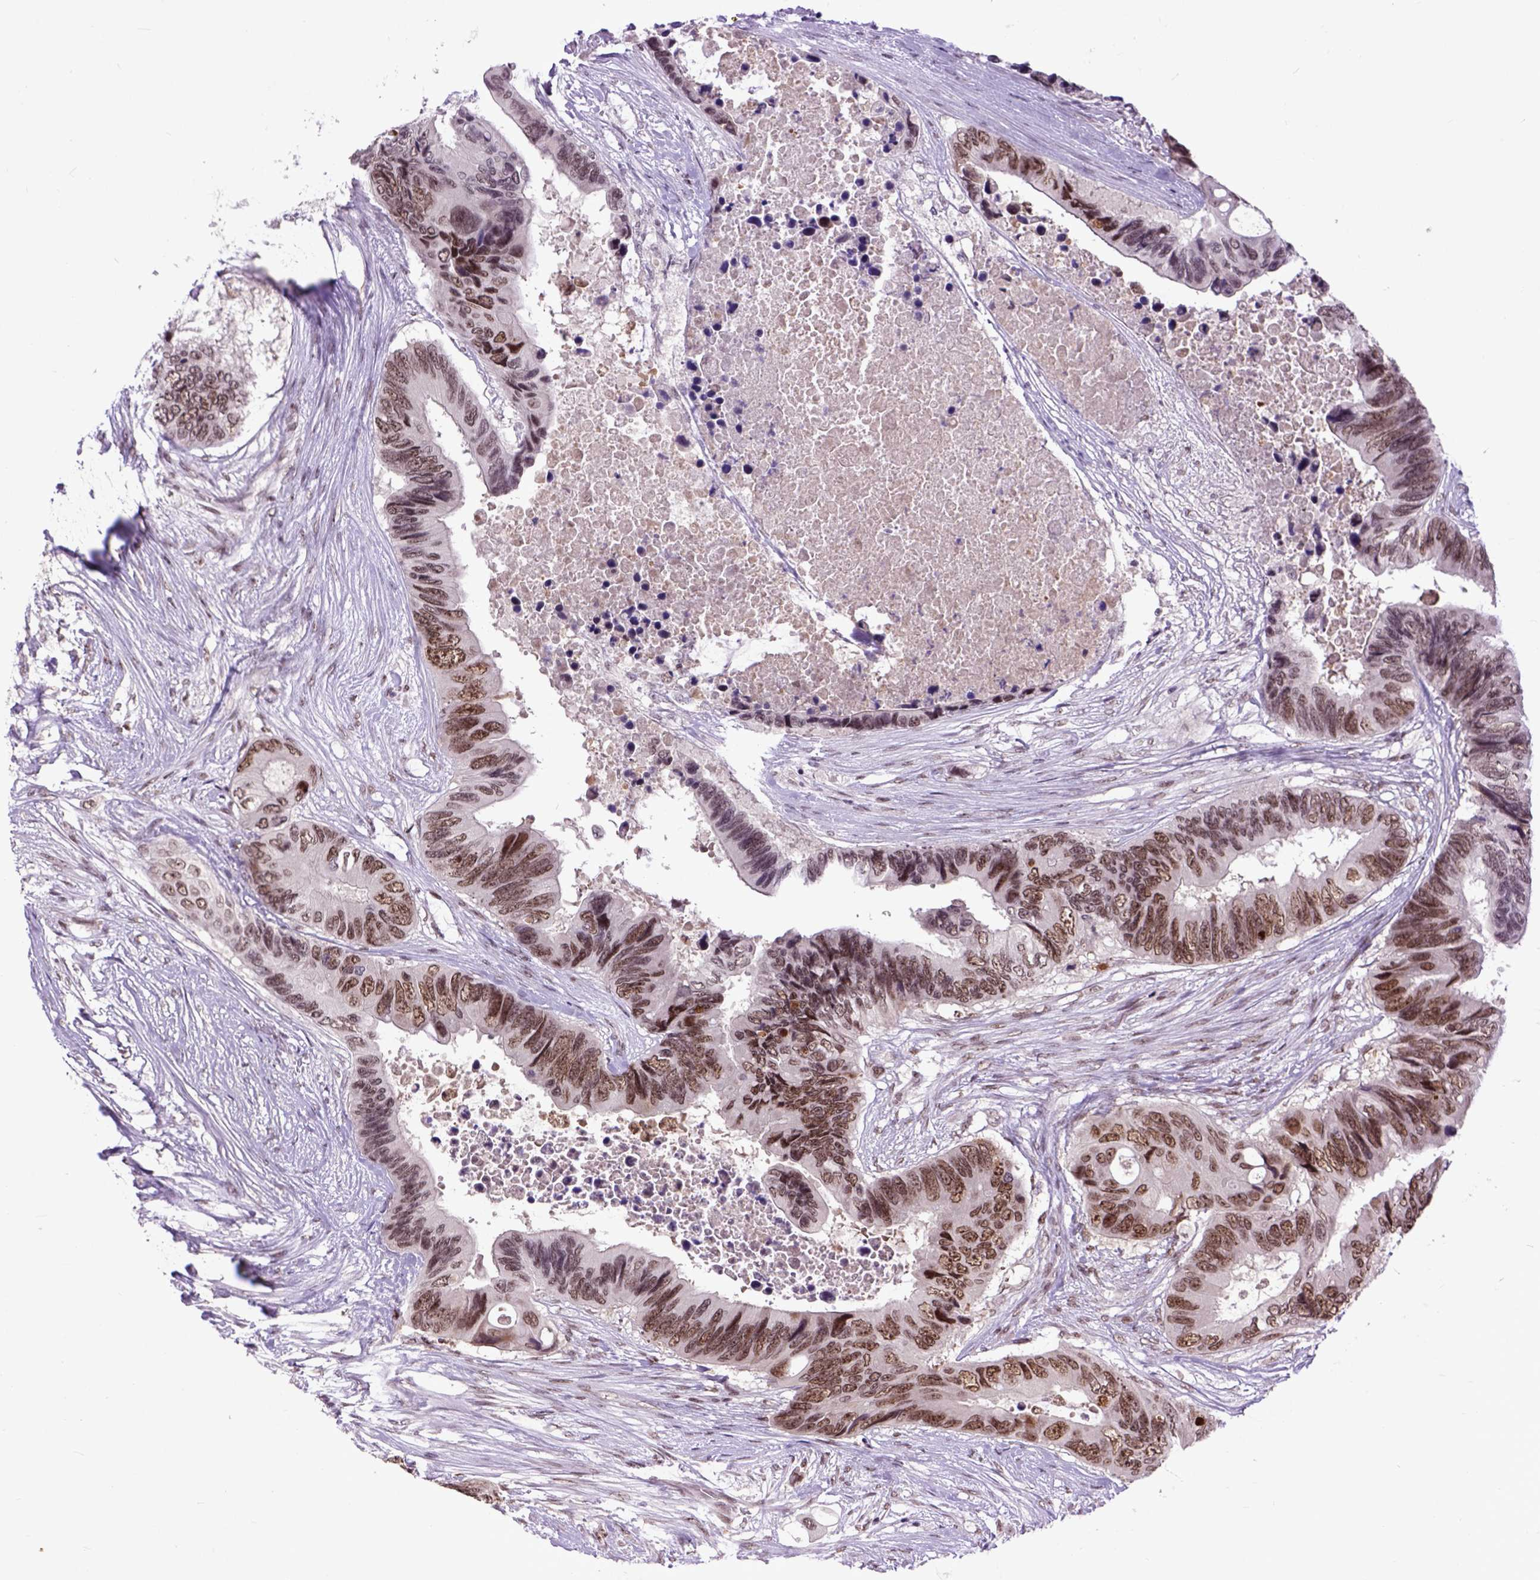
{"staining": {"intensity": "moderate", "quantity": ">75%", "location": "nuclear"}, "tissue": "colorectal cancer", "cell_type": "Tumor cells", "image_type": "cancer", "snomed": [{"axis": "morphology", "description": "Adenocarcinoma, NOS"}, {"axis": "topography", "description": "Rectum"}], "caption": "Immunohistochemical staining of colorectal adenocarcinoma exhibits medium levels of moderate nuclear protein staining in approximately >75% of tumor cells. The protein of interest is shown in brown color, while the nuclei are stained blue.", "gene": "RCC2", "patient": {"sex": "male", "age": 63}}